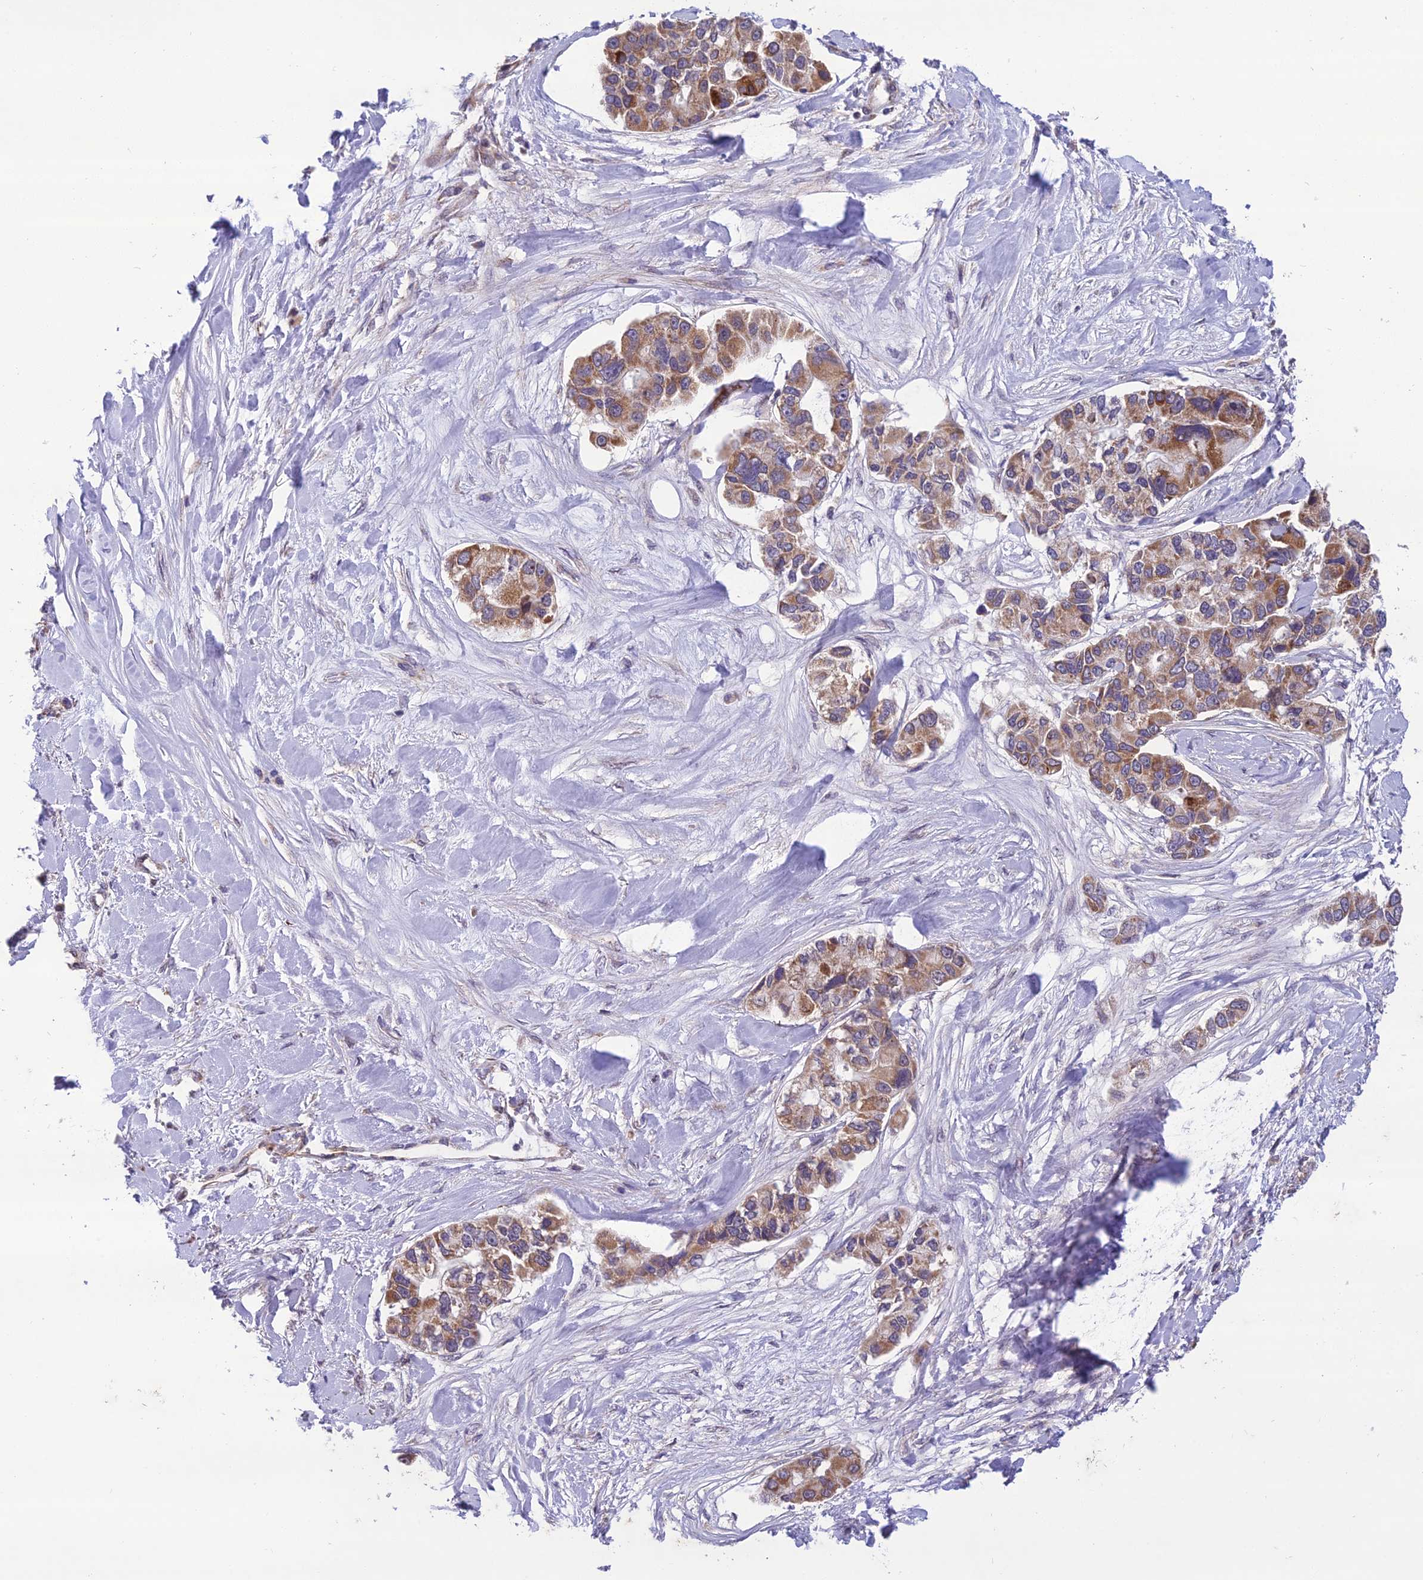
{"staining": {"intensity": "moderate", "quantity": ">75%", "location": "cytoplasmic/membranous"}, "tissue": "lung cancer", "cell_type": "Tumor cells", "image_type": "cancer", "snomed": [{"axis": "morphology", "description": "Adenocarcinoma, NOS"}, {"axis": "topography", "description": "Lung"}], "caption": "Brown immunohistochemical staining in human lung cancer (adenocarcinoma) reveals moderate cytoplasmic/membranous expression in about >75% of tumor cells.", "gene": "NODAL", "patient": {"sex": "female", "age": 54}}